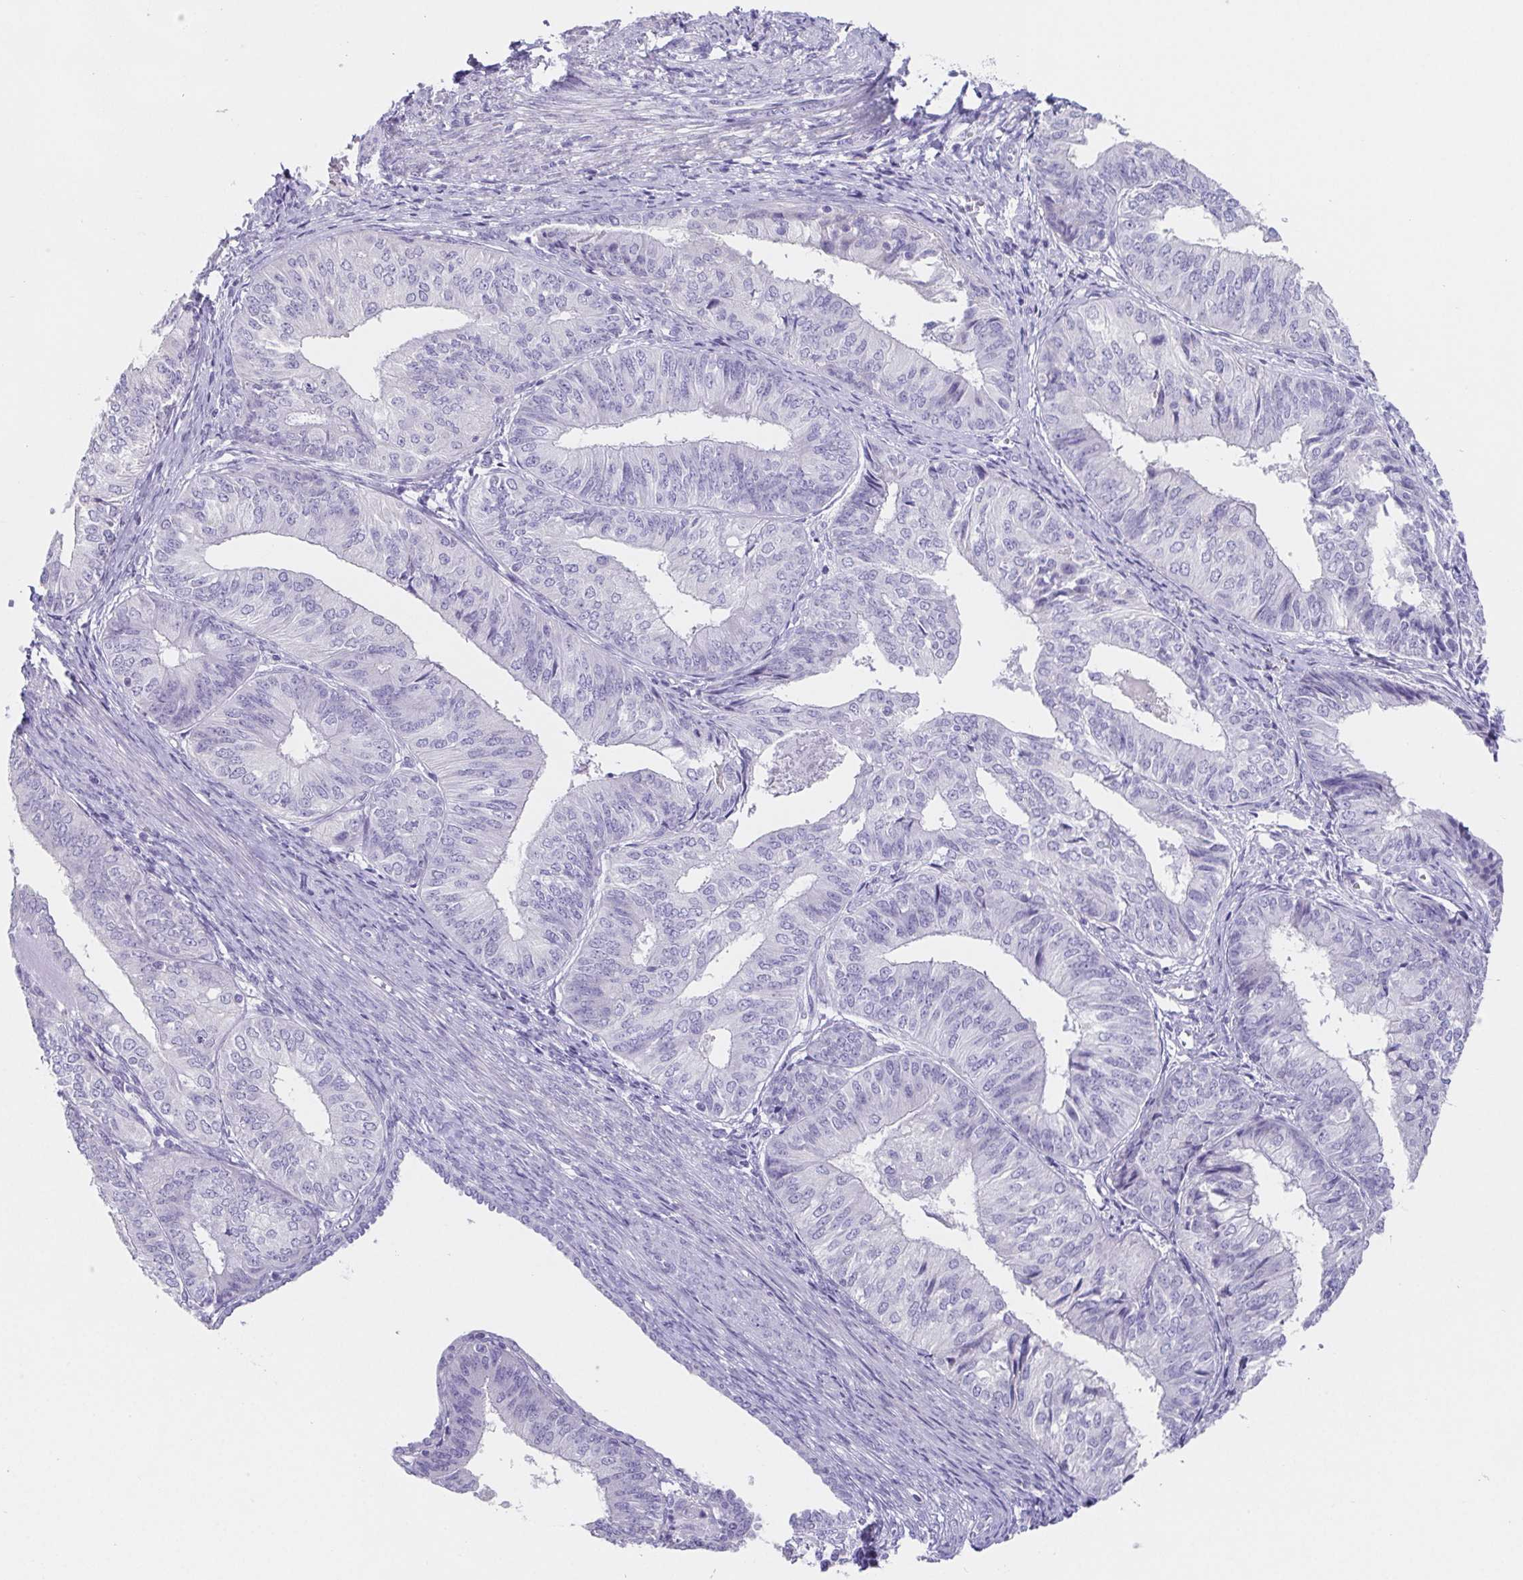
{"staining": {"intensity": "negative", "quantity": "none", "location": "none"}, "tissue": "endometrial cancer", "cell_type": "Tumor cells", "image_type": "cancer", "snomed": [{"axis": "morphology", "description": "Adenocarcinoma, NOS"}, {"axis": "topography", "description": "Endometrium"}], "caption": "Endometrial cancer (adenocarcinoma) stained for a protein using immunohistochemistry exhibits no staining tumor cells.", "gene": "HDGFL1", "patient": {"sex": "female", "age": 58}}